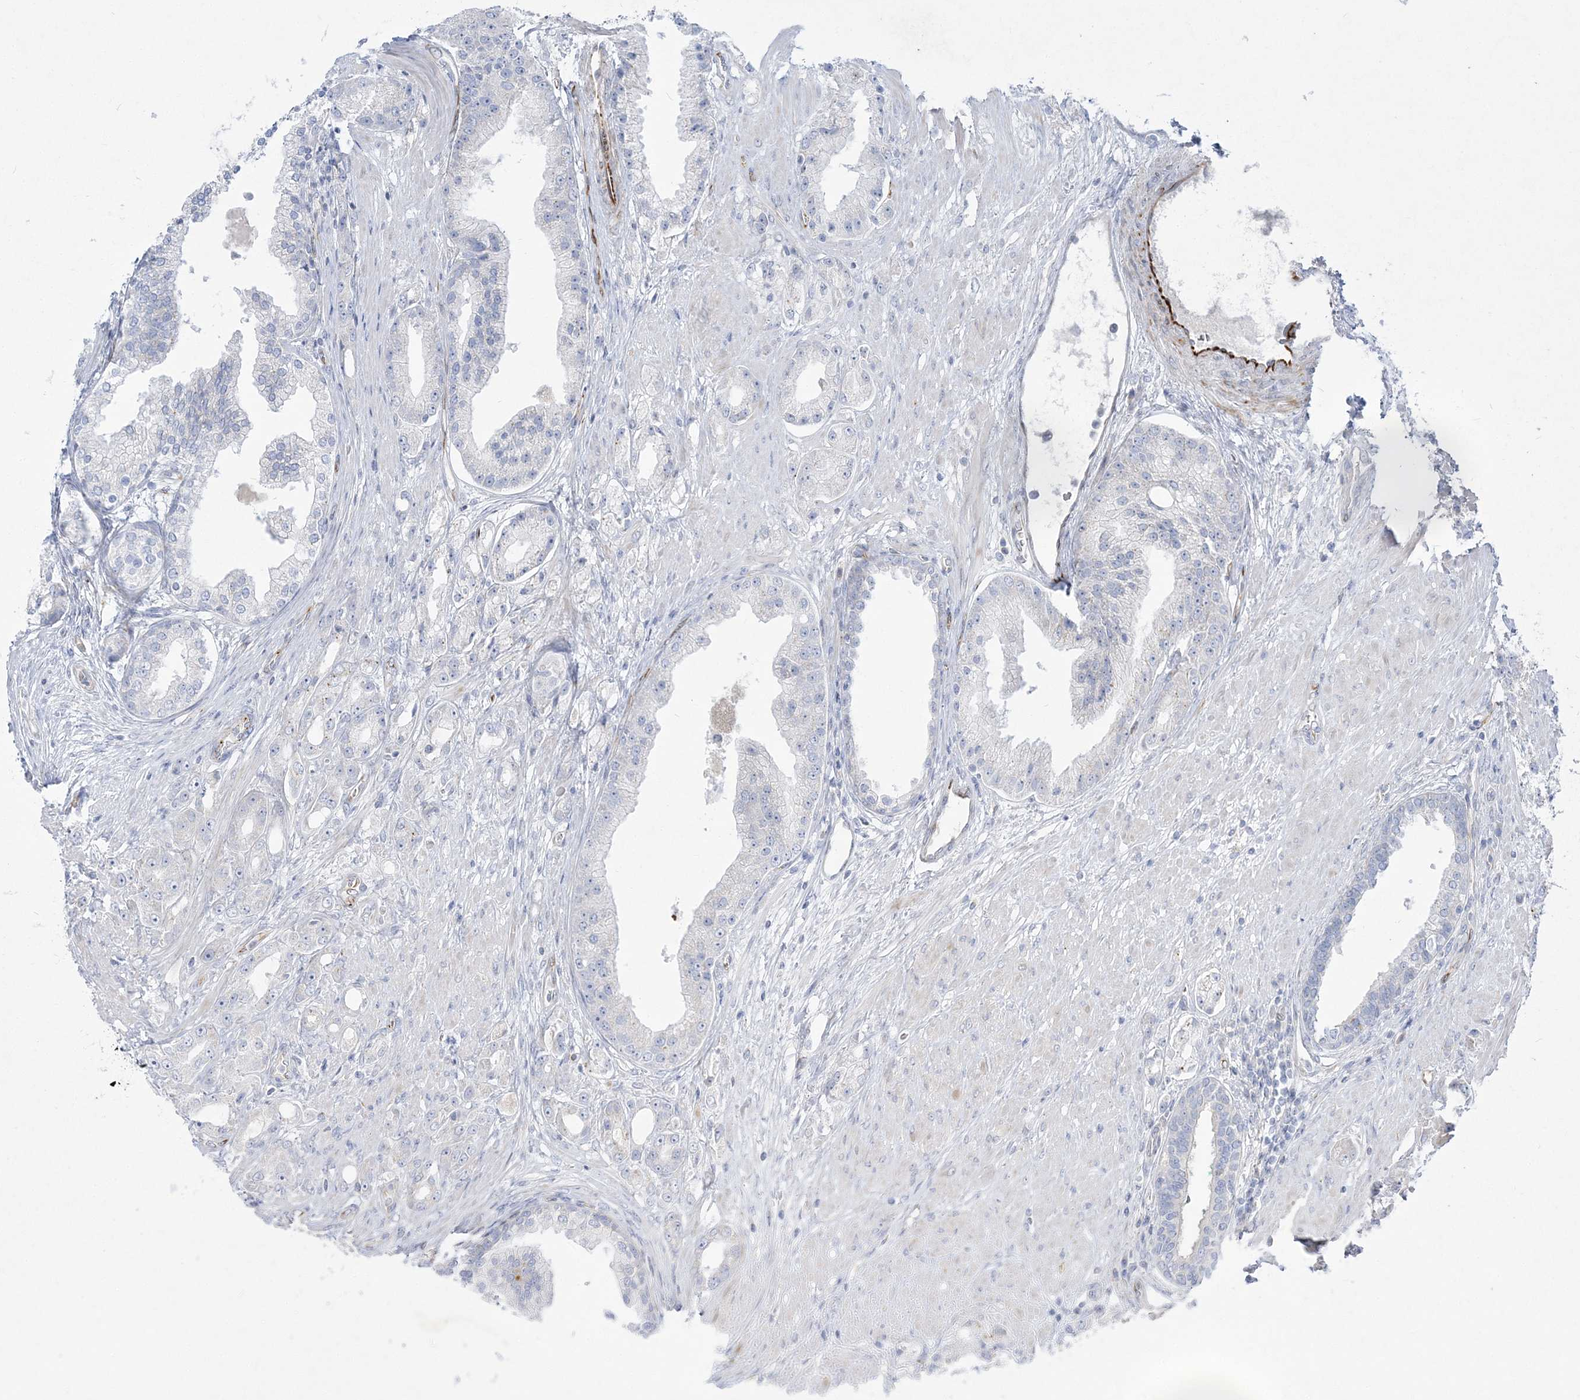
{"staining": {"intensity": "negative", "quantity": "none", "location": "none"}, "tissue": "prostate cancer", "cell_type": "Tumor cells", "image_type": "cancer", "snomed": [{"axis": "morphology", "description": "Adenocarcinoma, Low grade"}, {"axis": "topography", "description": "Prostate"}], "caption": "Tumor cells show no significant expression in prostate low-grade adenocarcinoma. The staining was performed using DAB to visualize the protein expression in brown, while the nuclei were stained in blue with hematoxylin (Magnification: 20x).", "gene": "GPAT2", "patient": {"sex": "male", "age": 67}}